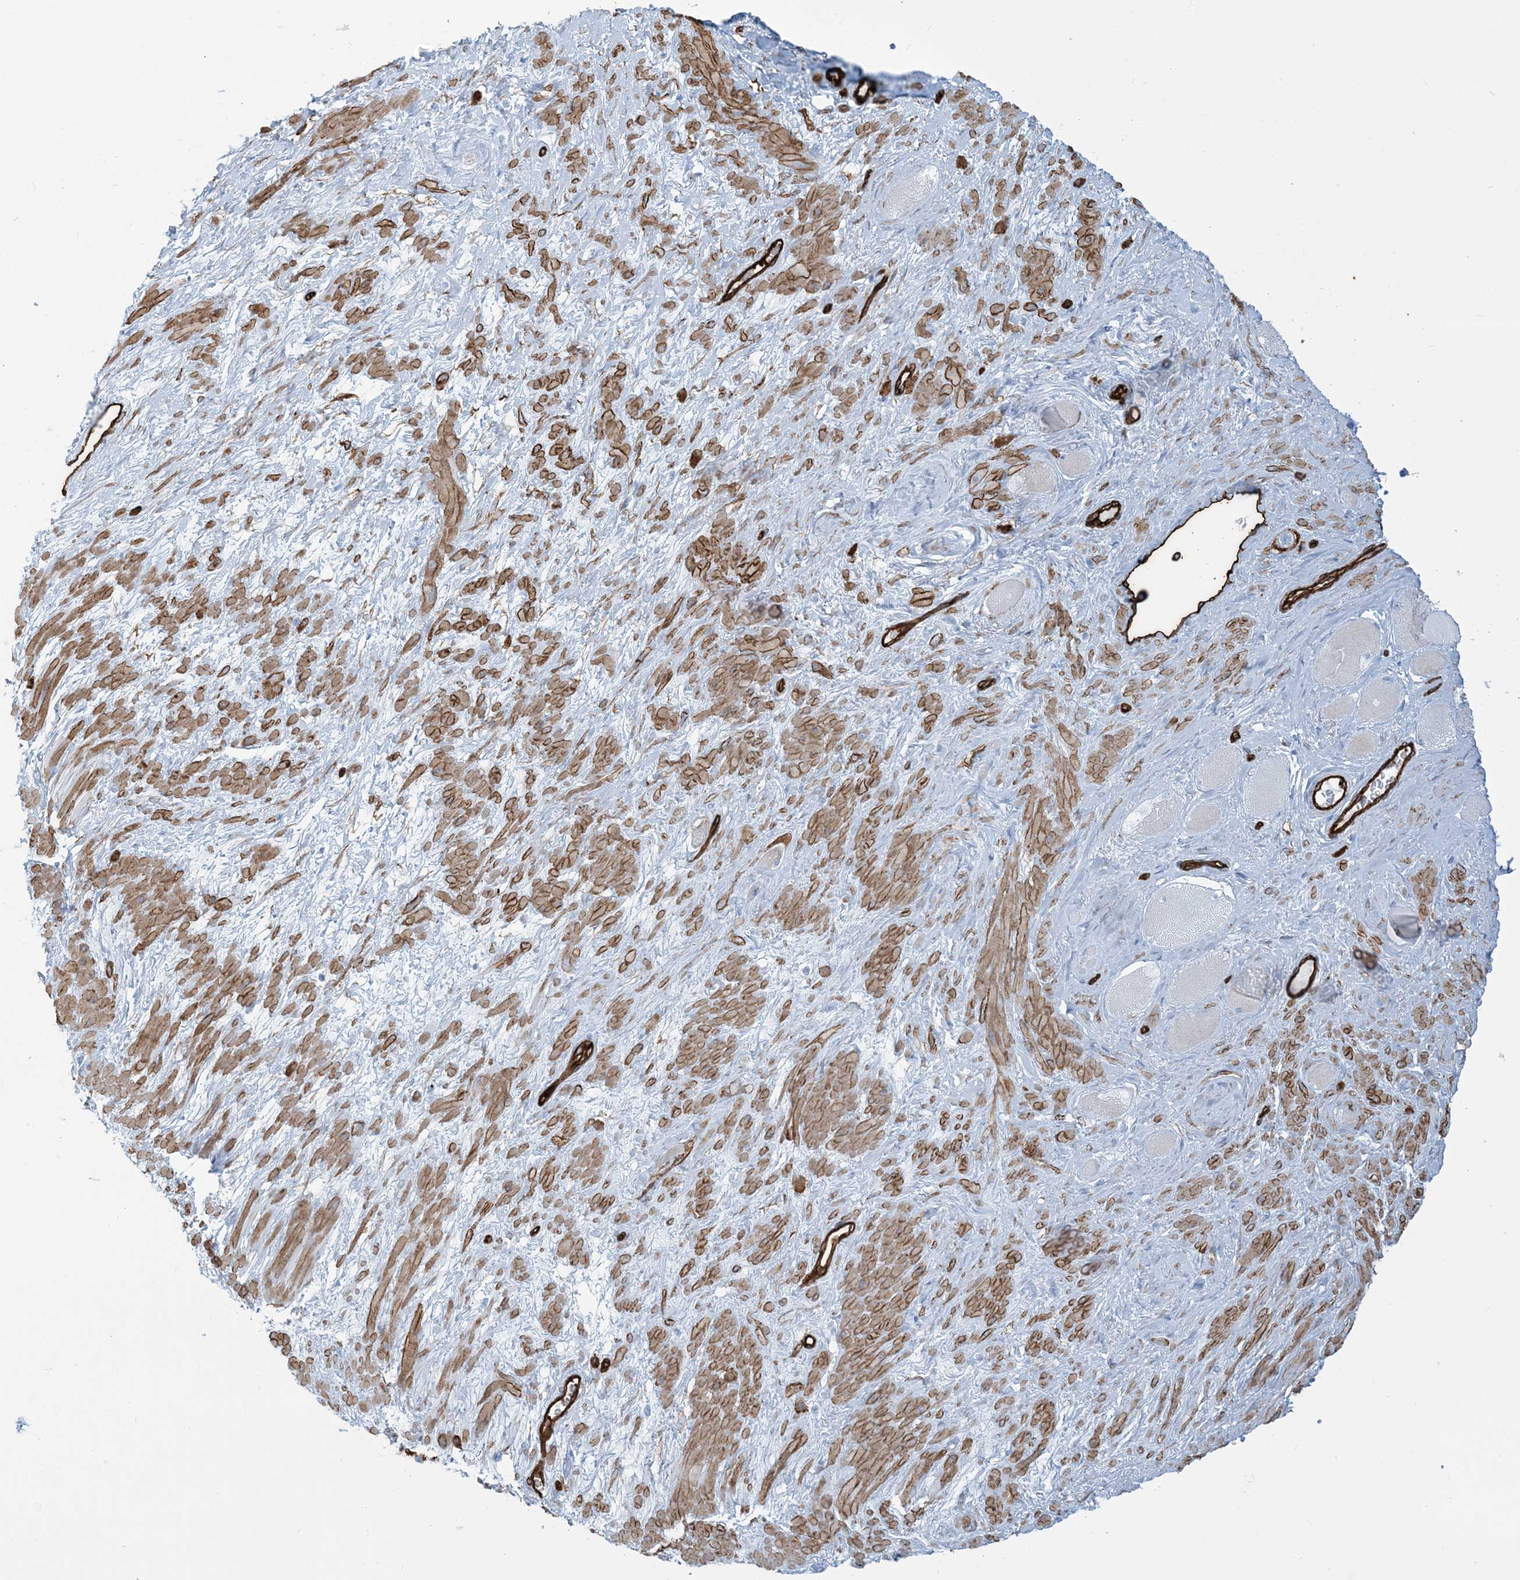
{"staining": {"intensity": "moderate", "quantity": ">75%", "location": "cytoplasmic/membranous"}, "tissue": "adipose tissue", "cell_type": "Adipocytes", "image_type": "normal", "snomed": [{"axis": "morphology", "description": "Normal tissue, NOS"}, {"axis": "morphology", "description": "Adenocarcinoma, Low grade"}, {"axis": "topography", "description": "Prostate"}, {"axis": "topography", "description": "Peripheral nerve tissue"}], "caption": "A high-resolution photomicrograph shows IHC staining of benign adipose tissue, which displays moderate cytoplasmic/membranous expression in about >75% of adipocytes.", "gene": "EPS8L3", "patient": {"sex": "male", "age": 63}}